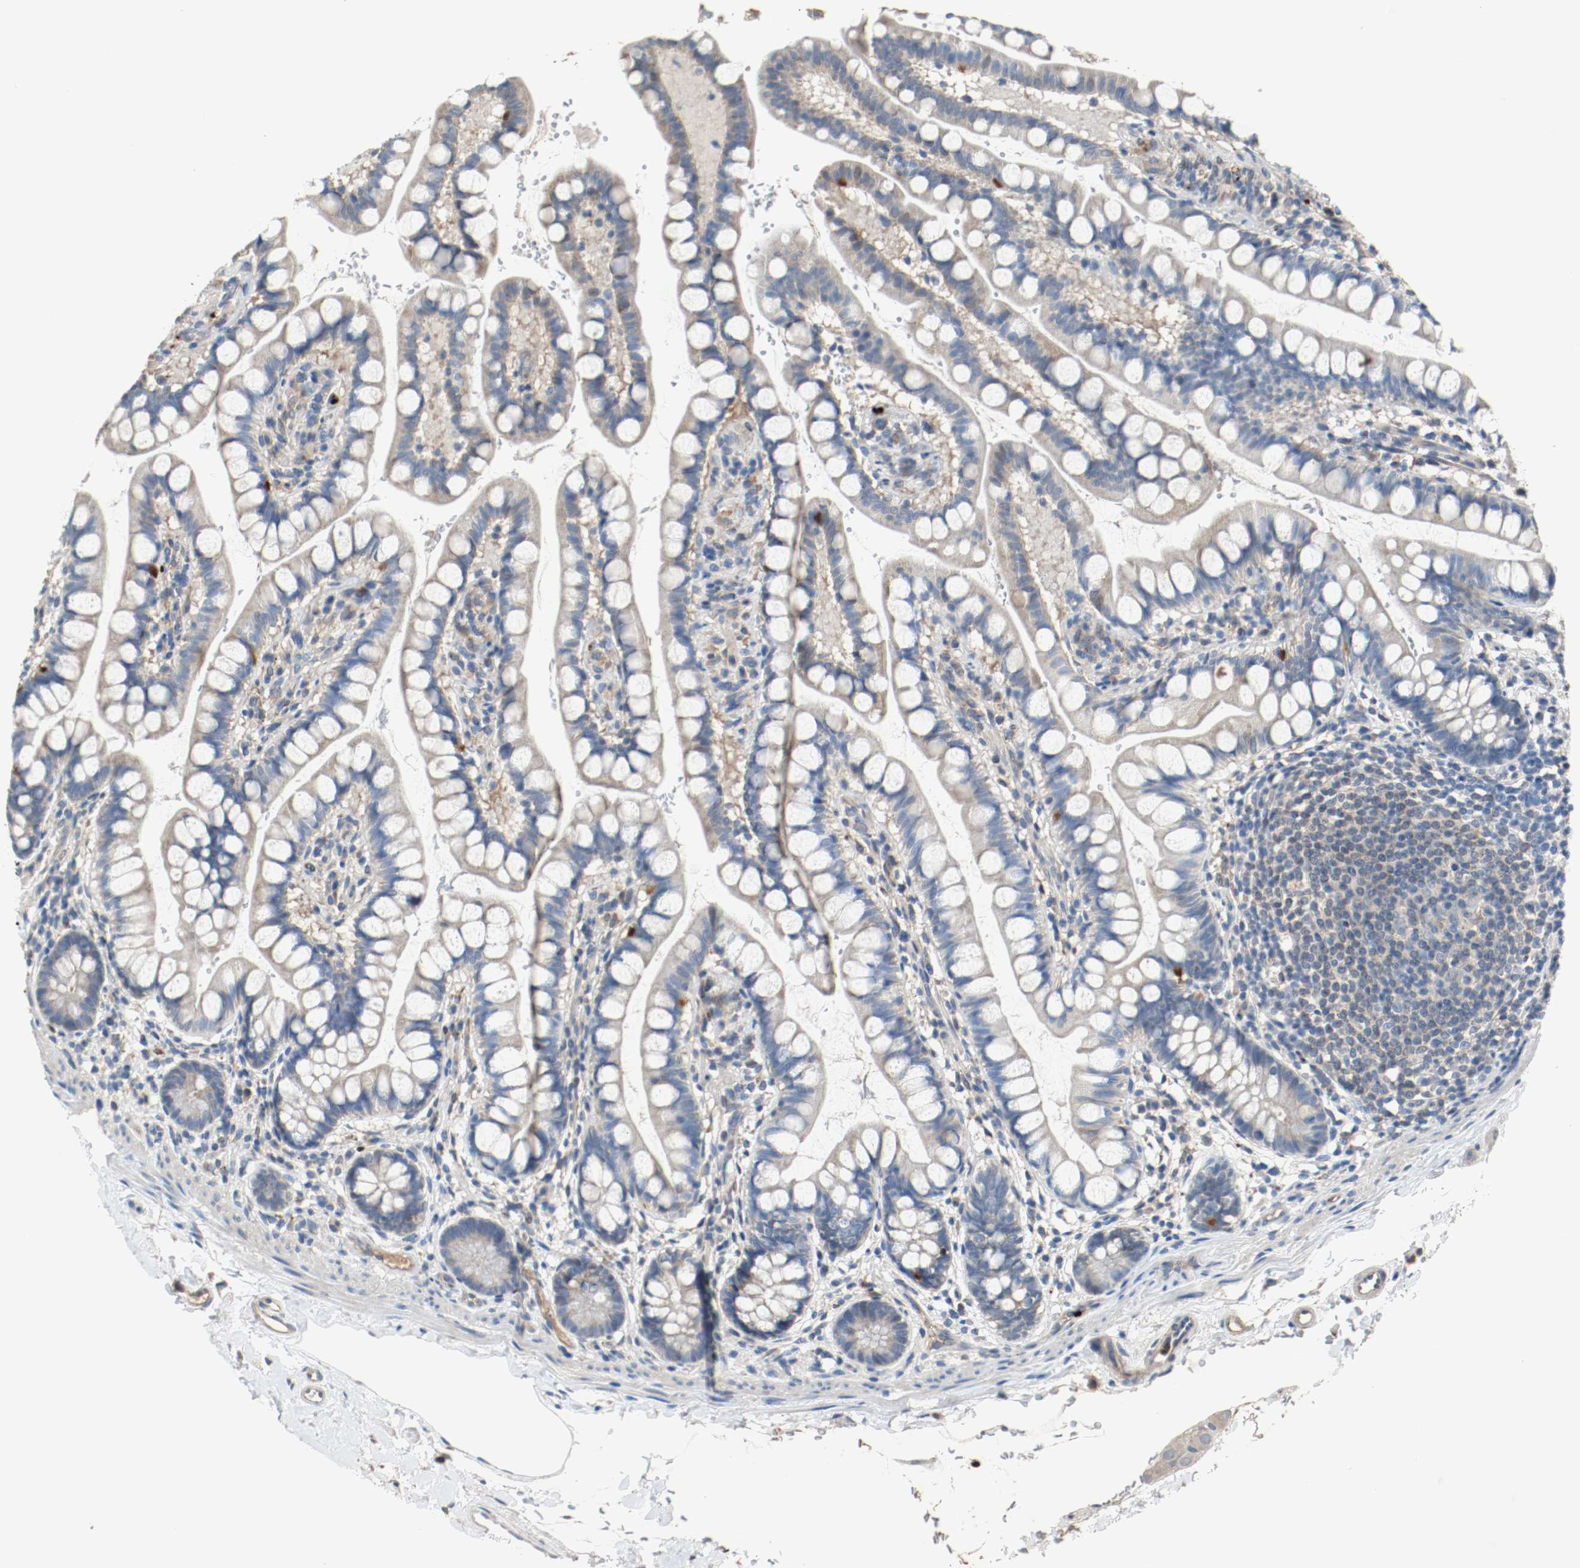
{"staining": {"intensity": "weak", "quantity": "<25%", "location": "cytoplasmic/membranous"}, "tissue": "small intestine", "cell_type": "Glandular cells", "image_type": "normal", "snomed": [{"axis": "morphology", "description": "Normal tissue, NOS"}, {"axis": "topography", "description": "Small intestine"}], "caption": "A high-resolution photomicrograph shows IHC staining of benign small intestine, which reveals no significant staining in glandular cells.", "gene": "BLK", "patient": {"sex": "female", "age": 58}}